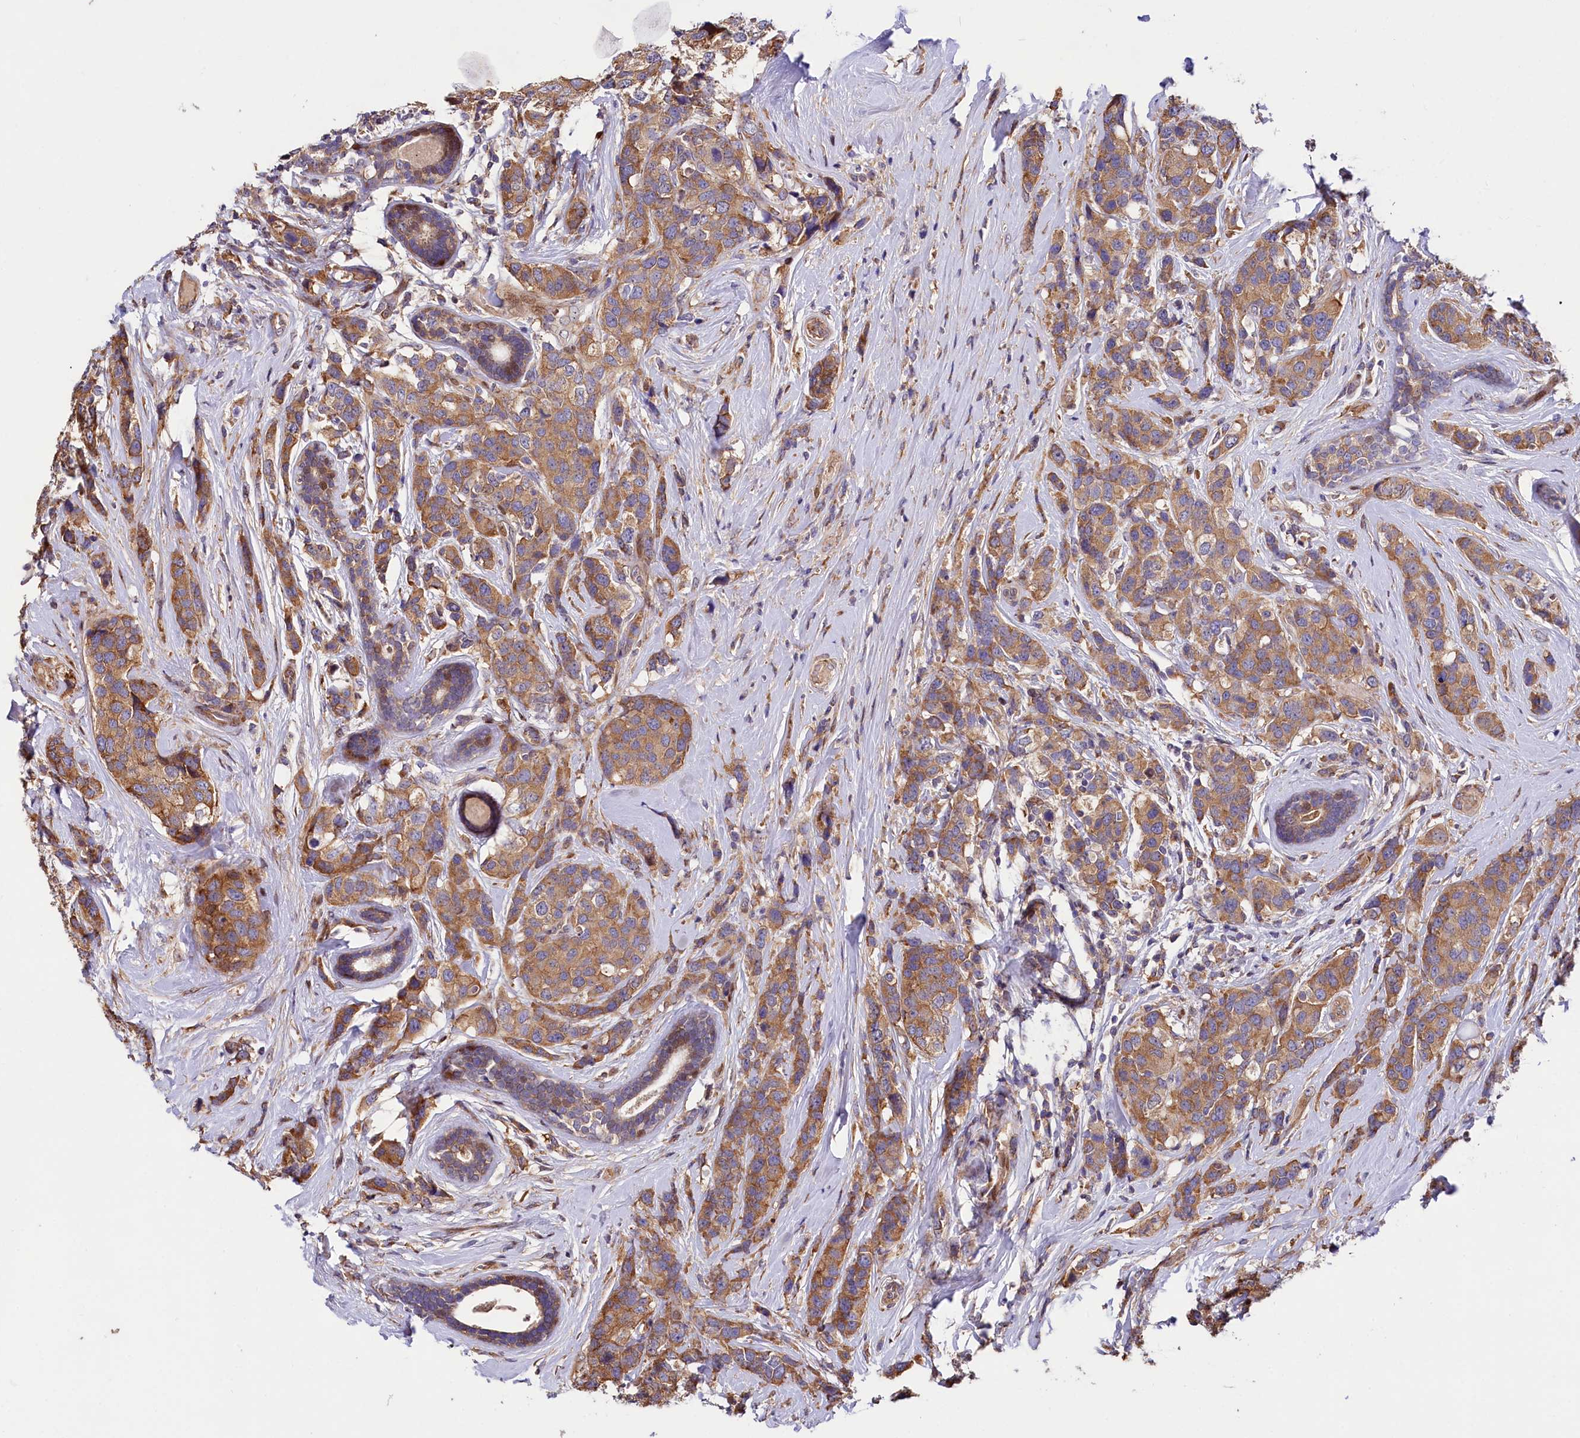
{"staining": {"intensity": "moderate", "quantity": ">75%", "location": "cytoplasmic/membranous"}, "tissue": "breast cancer", "cell_type": "Tumor cells", "image_type": "cancer", "snomed": [{"axis": "morphology", "description": "Lobular carcinoma"}, {"axis": "topography", "description": "Breast"}], "caption": "IHC staining of breast lobular carcinoma, which reveals medium levels of moderate cytoplasmic/membranous expression in about >75% of tumor cells indicating moderate cytoplasmic/membranous protein staining. The staining was performed using DAB (brown) for protein detection and nuclei were counterstained in hematoxylin (blue).", "gene": "PDZRN3", "patient": {"sex": "female", "age": 59}}